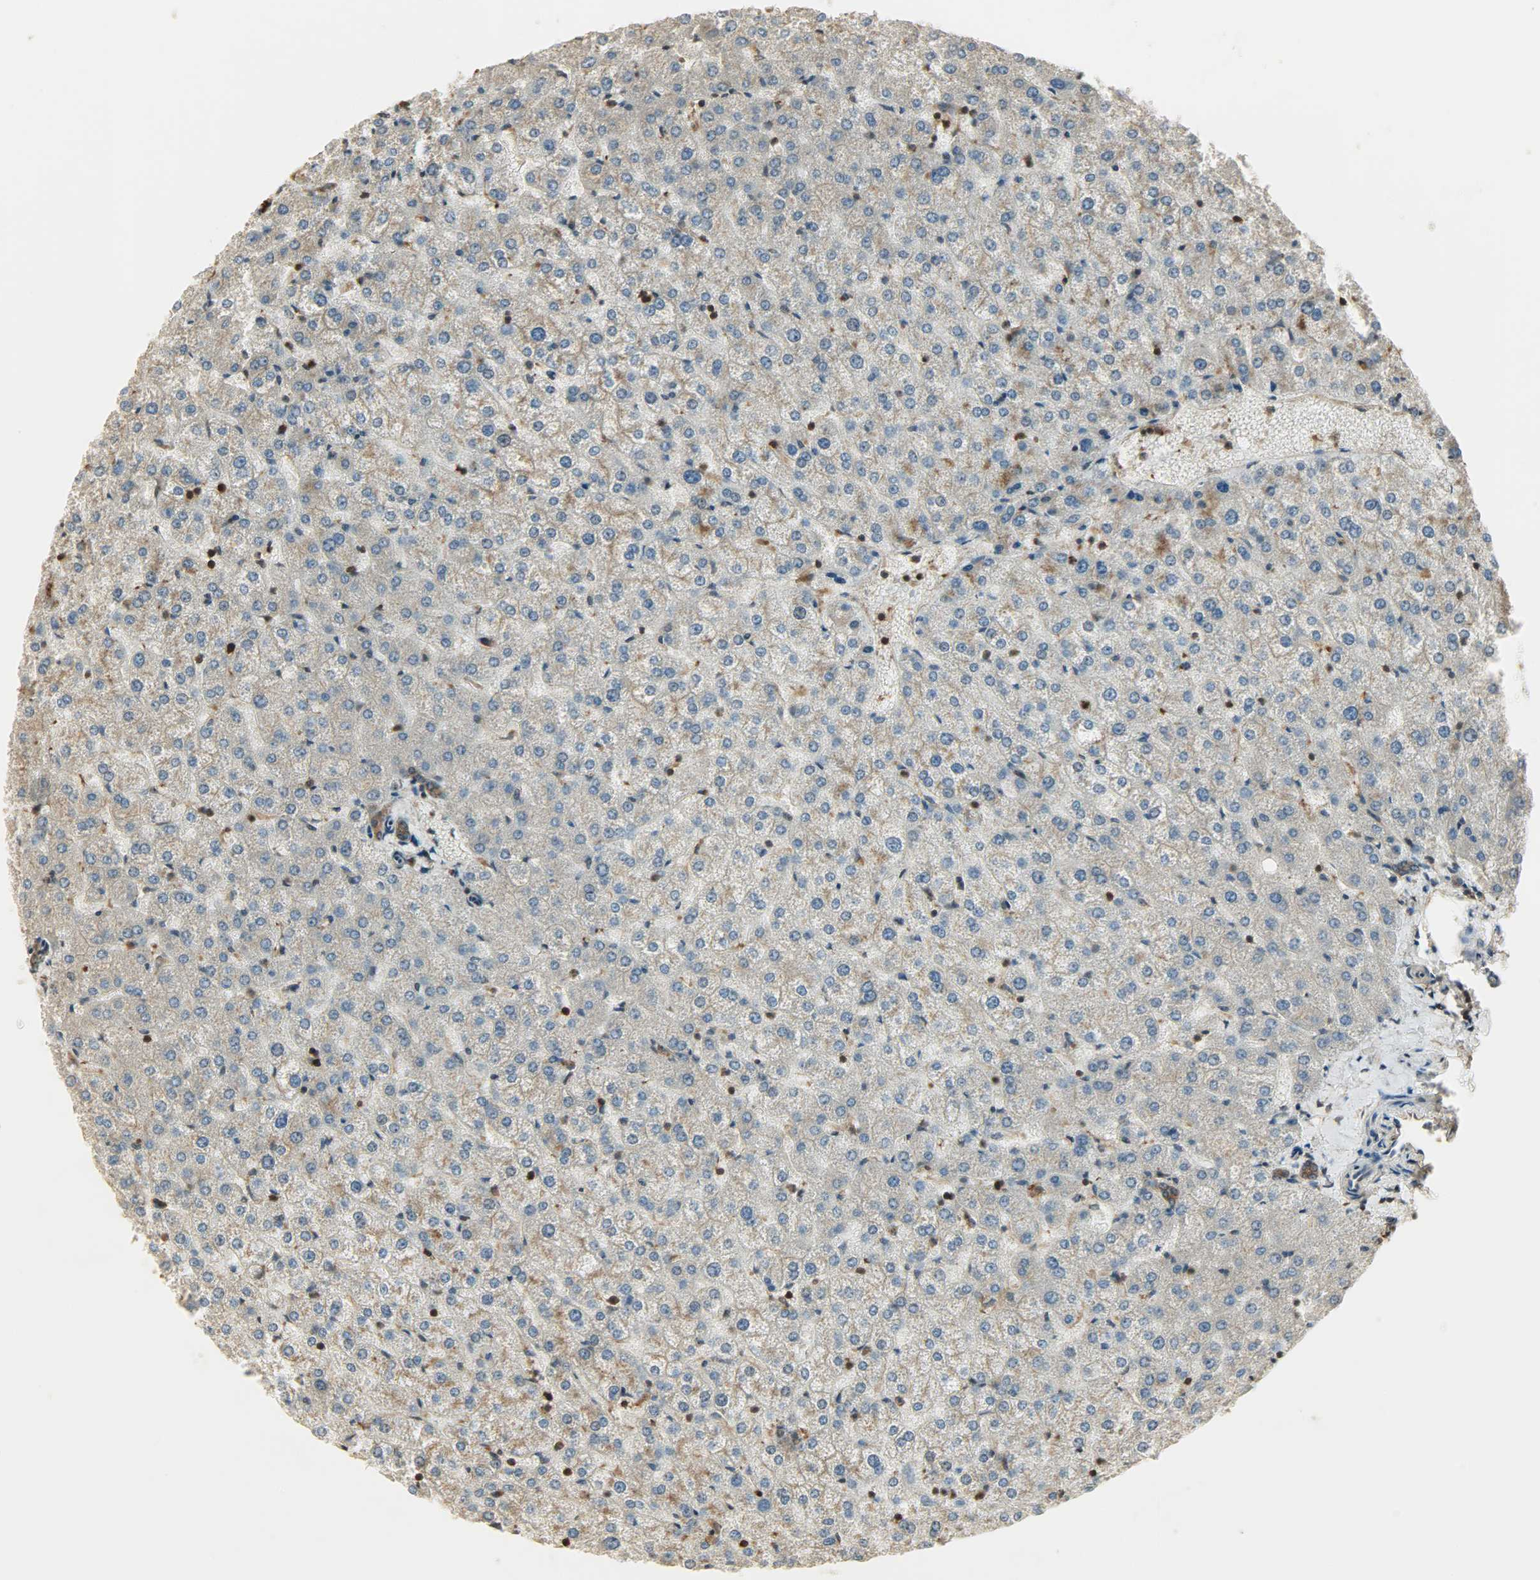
{"staining": {"intensity": "strong", "quantity": ">75%", "location": "cytoplasmic/membranous"}, "tissue": "liver", "cell_type": "Cholangiocytes", "image_type": "normal", "snomed": [{"axis": "morphology", "description": "Normal tissue, NOS"}, {"axis": "topography", "description": "Liver"}], "caption": "Protein positivity by immunohistochemistry (IHC) reveals strong cytoplasmic/membranous positivity in about >75% of cholangiocytes in normal liver. (Stains: DAB in brown, nuclei in blue, Microscopy: brightfield microscopy at high magnification).", "gene": "YWHAZ", "patient": {"sex": "female", "age": 32}}